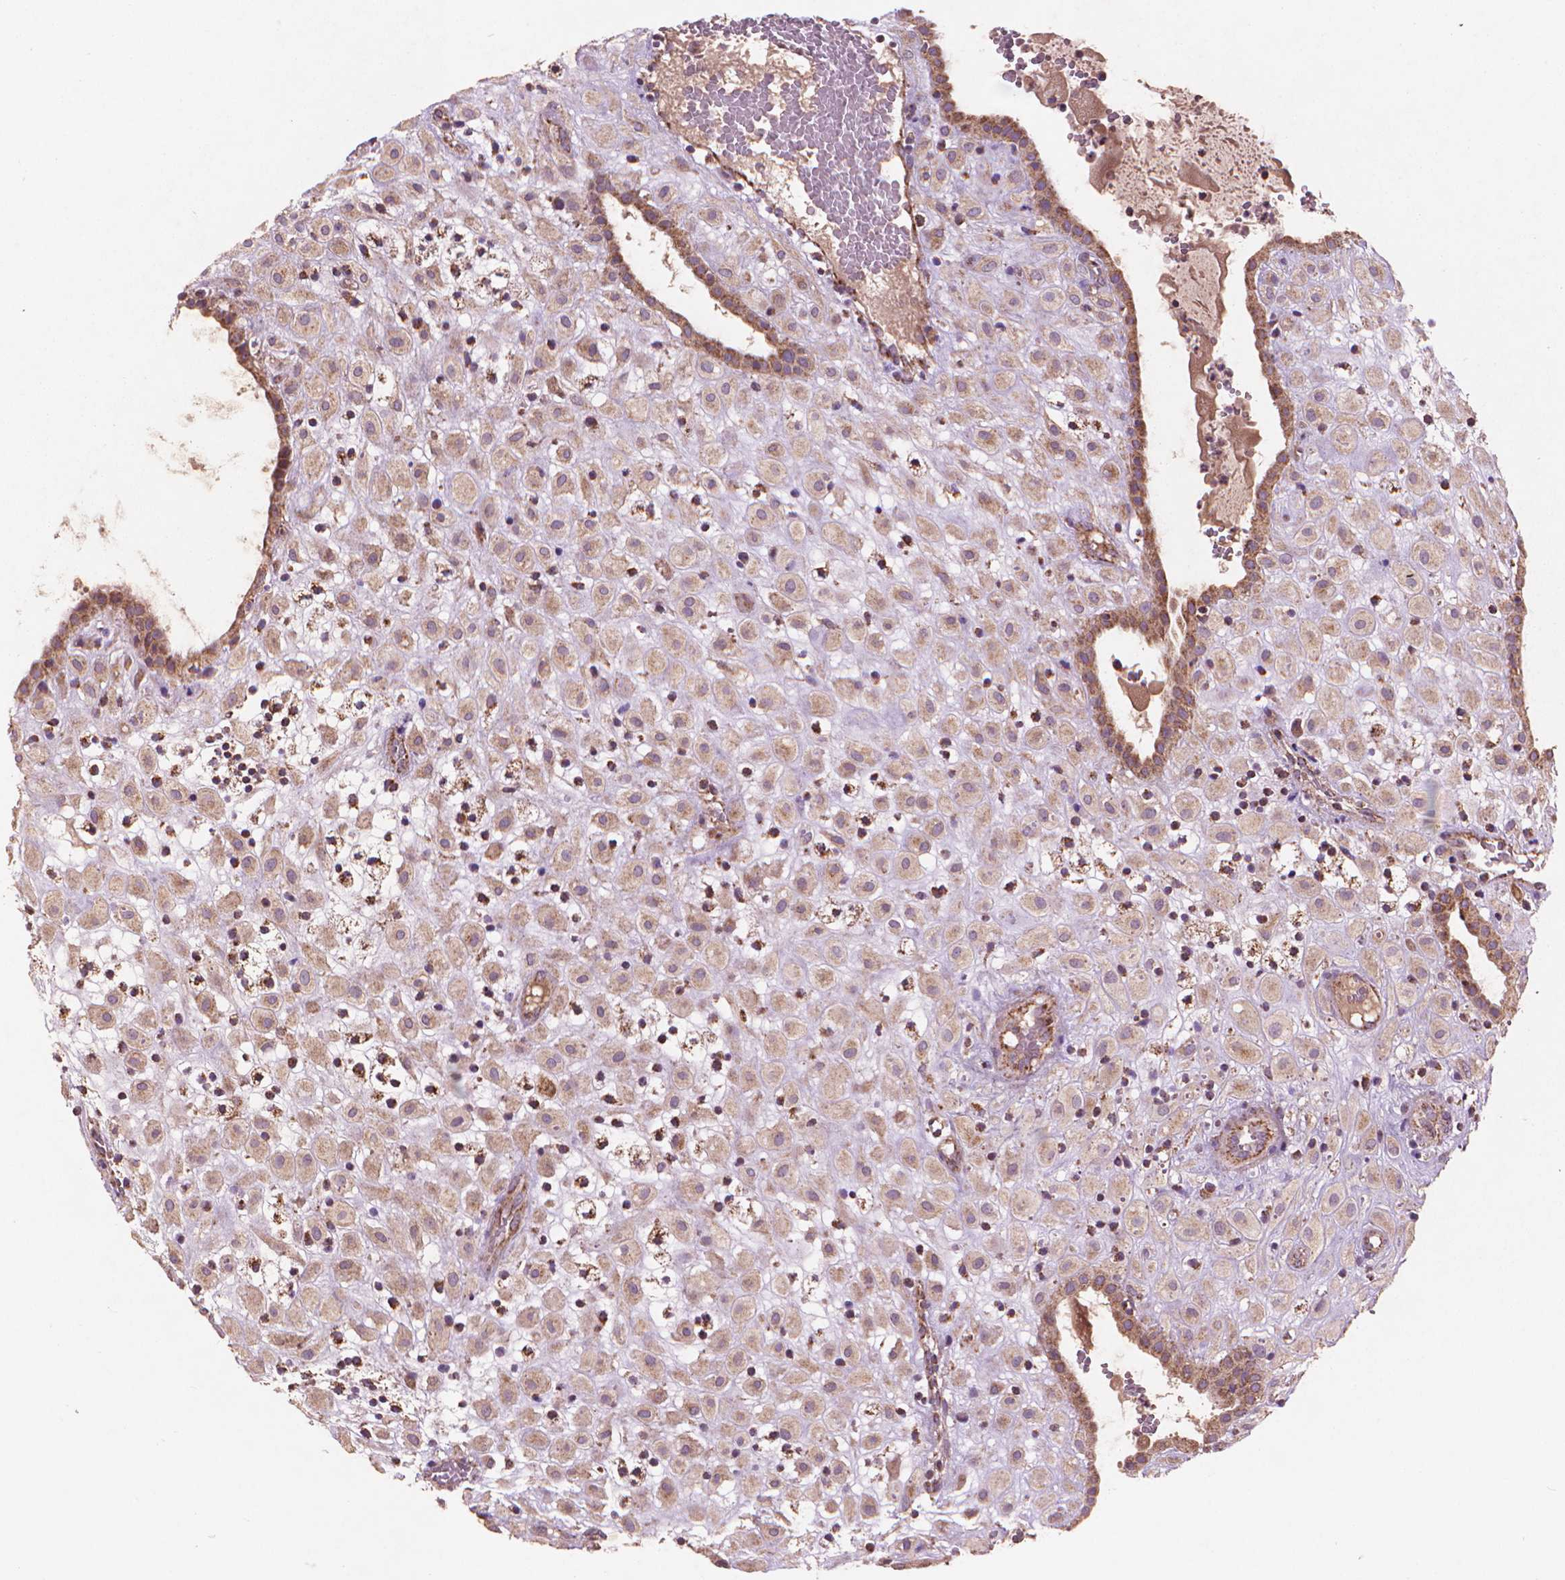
{"staining": {"intensity": "weak", "quantity": ">75%", "location": "cytoplasmic/membranous"}, "tissue": "placenta", "cell_type": "Decidual cells", "image_type": "normal", "snomed": [{"axis": "morphology", "description": "Normal tissue, NOS"}, {"axis": "topography", "description": "Placenta"}], "caption": "A low amount of weak cytoplasmic/membranous positivity is identified in about >75% of decidual cells in benign placenta. Using DAB (3,3'-diaminobenzidine) (brown) and hematoxylin (blue) stains, captured at high magnification using brightfield microscopy.", "gene": "NLRX1", "patient": {"sex": "female", "age": 24}}